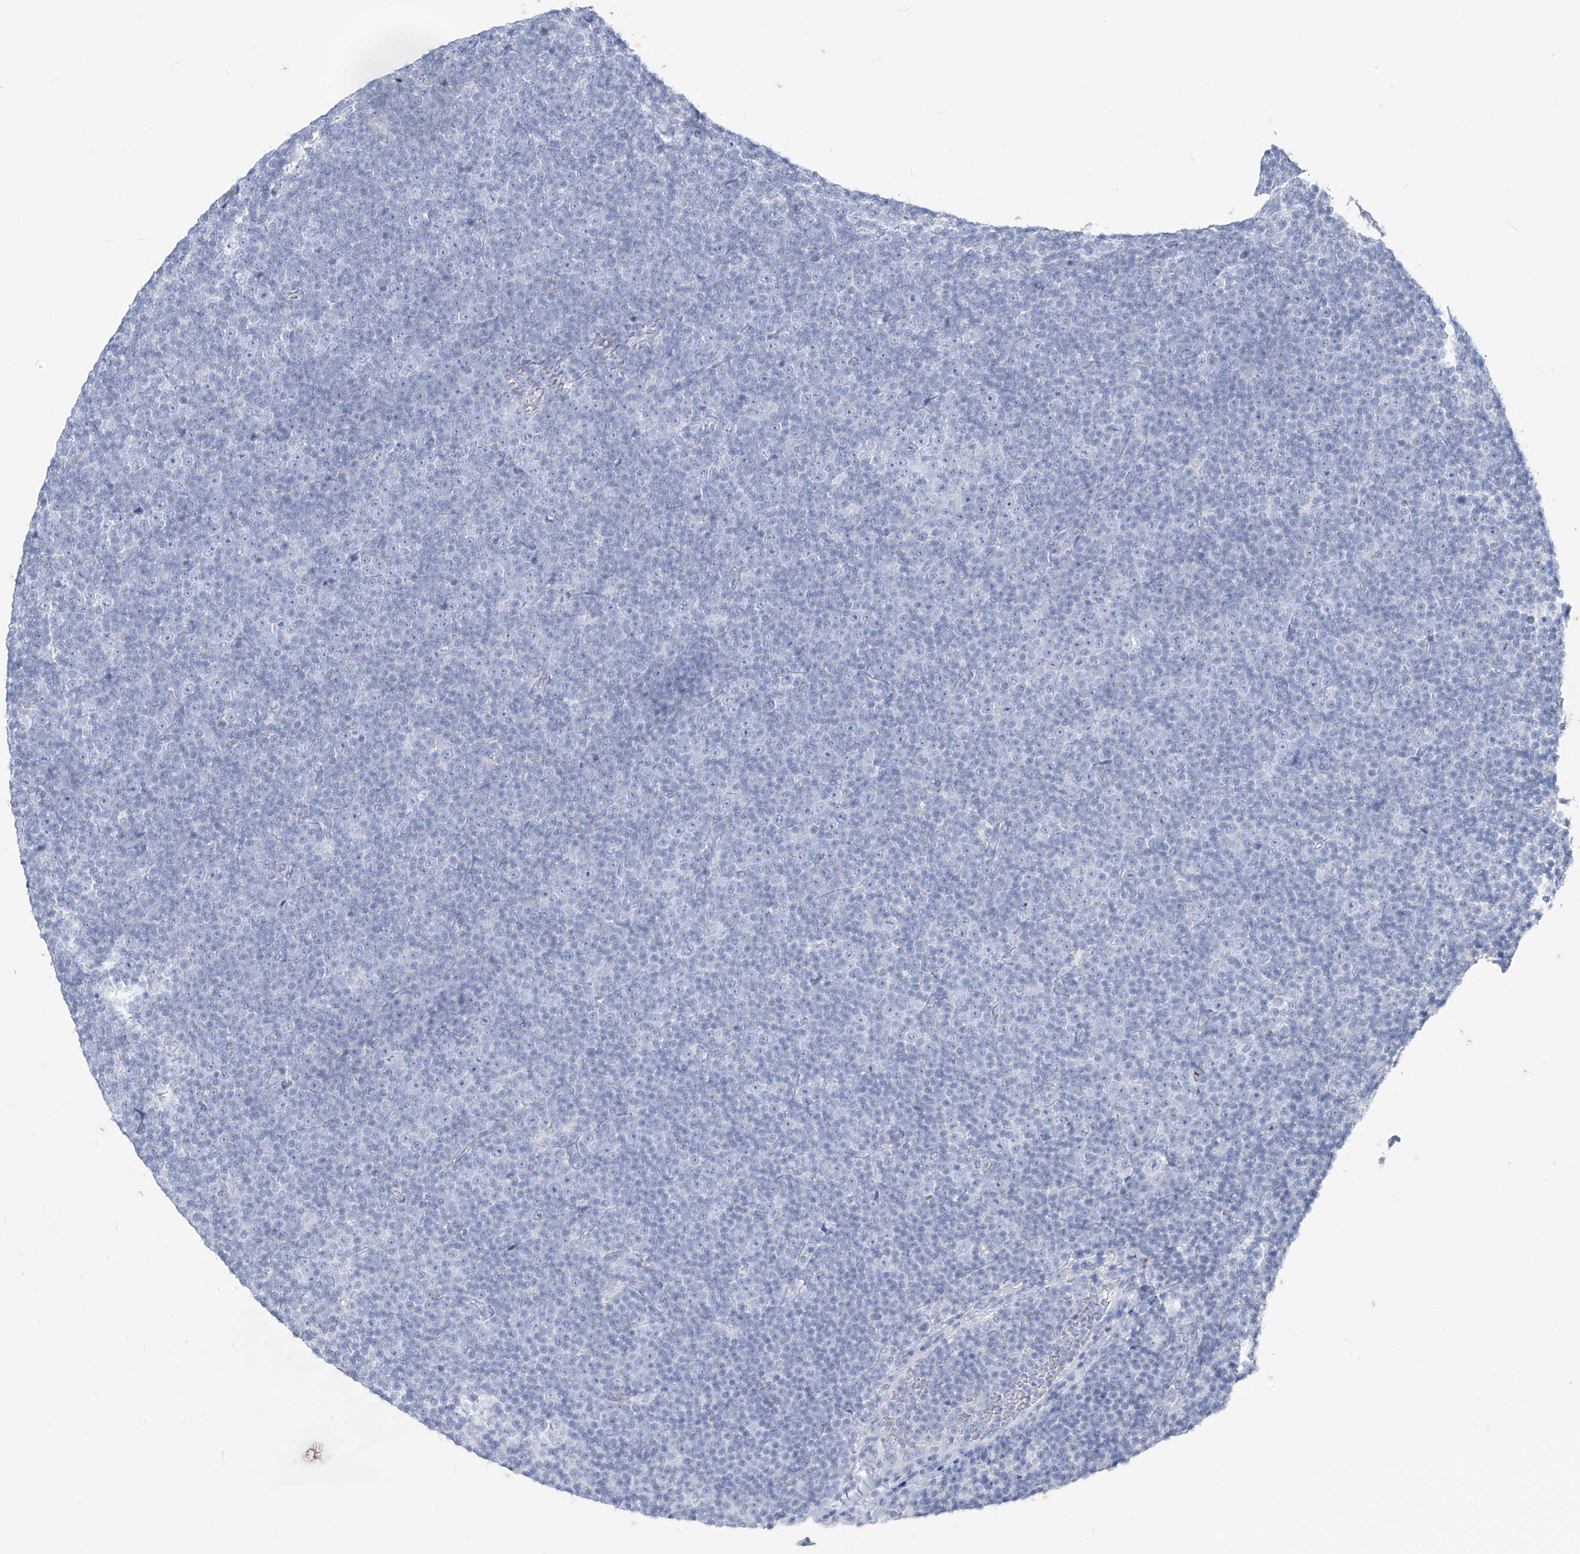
{"staining": {"intensity": "negative", "quantity": "none", "location": "none"}, "tissue": "lymphoma", "cell_type": "Tumor cells", "image_type": "cancer", "snomed": [{"axis": "morphology", "description": "Malignant lymphoma, non-Hodgkin's type, Low grade"}, {"axis": "topography", "description": "Lymph node"}], "caption": "IHC image of lymphoma stained for a protein (brown), which reveals no positivity in tumor cells.", "gene": "CX3CR1", "patient": {"sex": "female", "age": 67}}